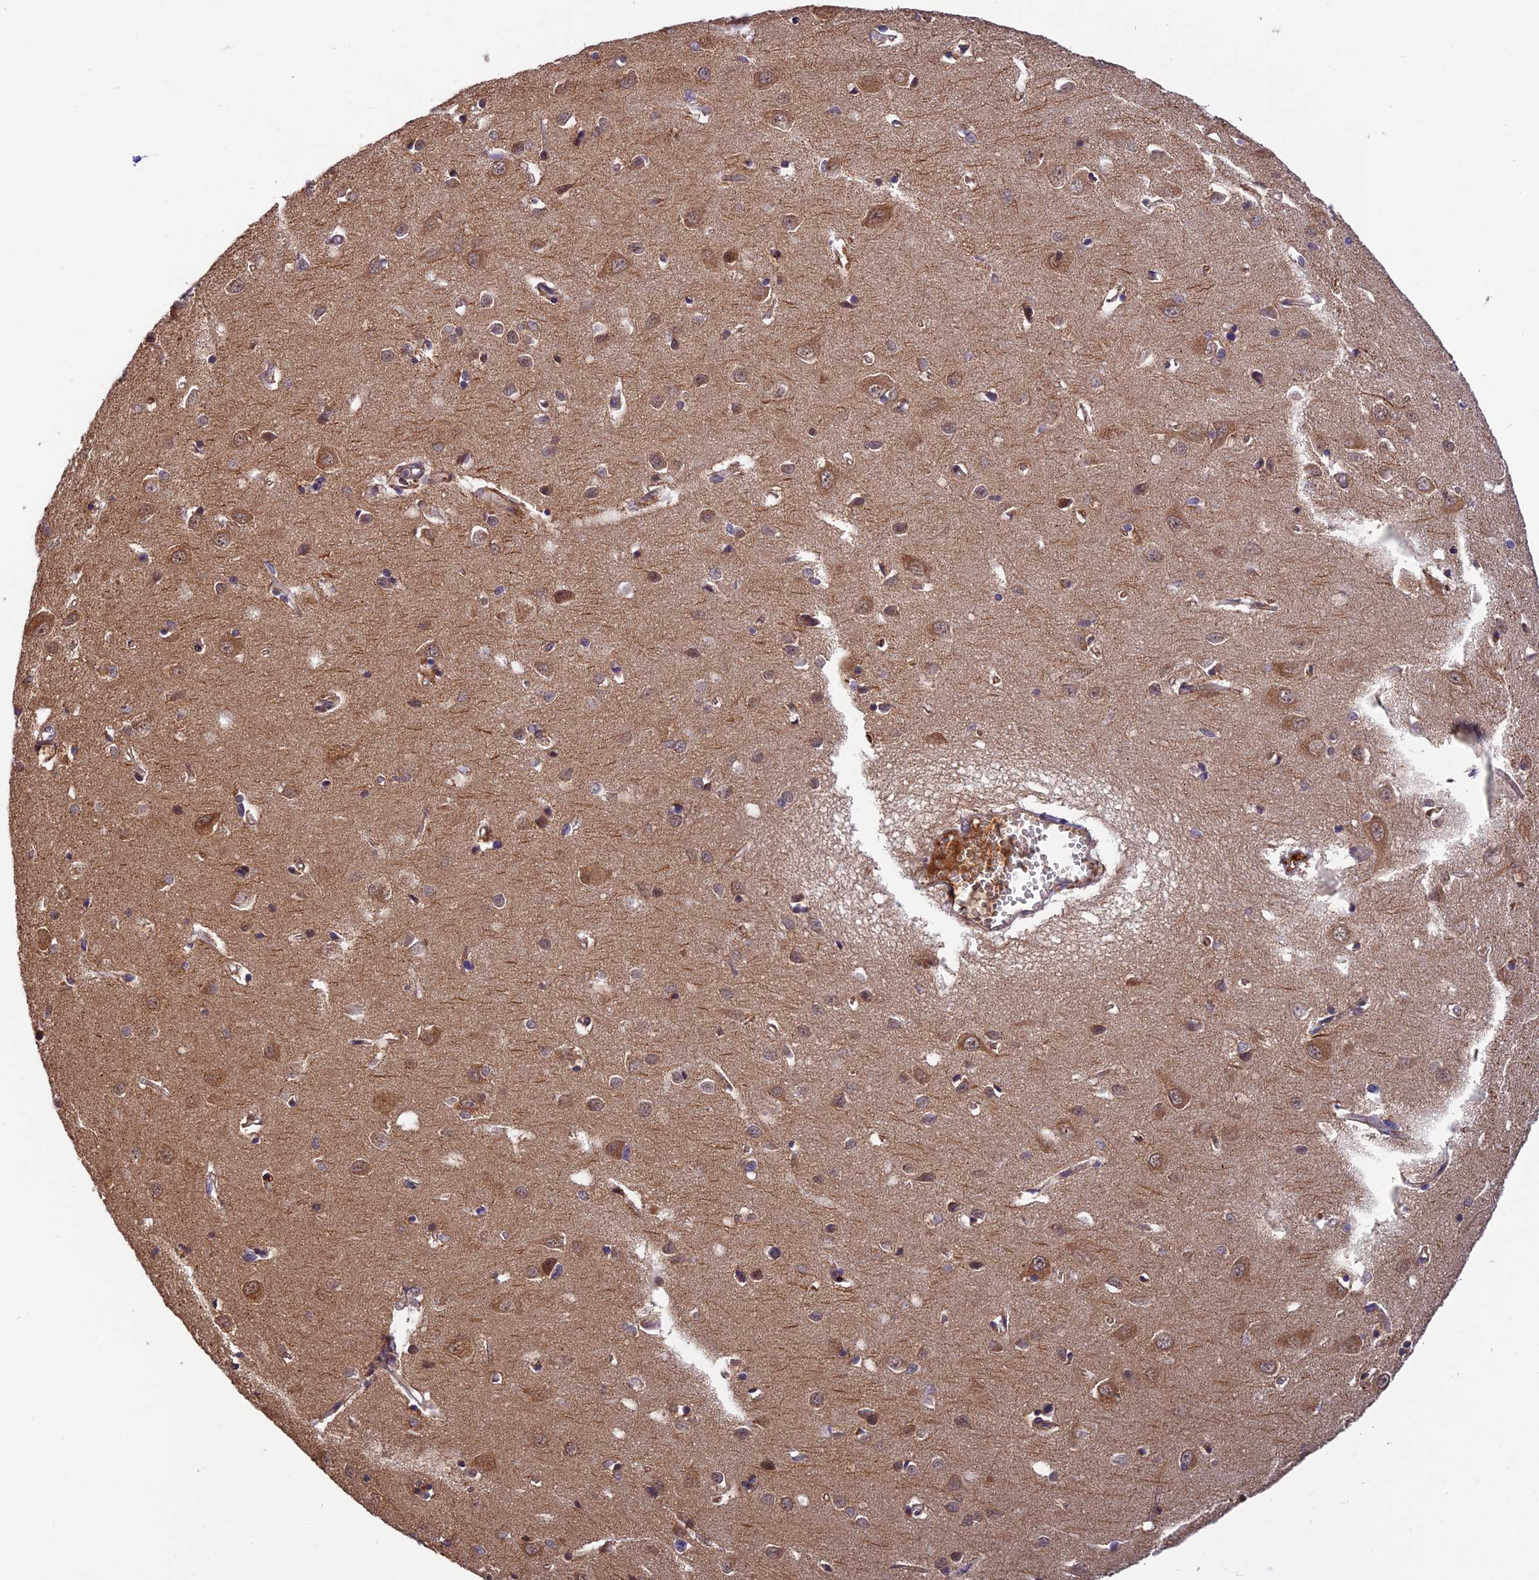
{"staining": {"intensity": "moderate", "quantity": ">75%", "location": "cytoplasmic/membranous"}, "tissue": "cerebral cortex", "cell_type": "Endothelial cells", "image_type": "normal", "snomed": [{"axis": "morphology", "description": "Normal tissue, NOS"}, {"axis": "topography", "description": "Cerebral cortex"}], "caption": "Endothelial cells exhibit moderate cytoplasmic/membranous positivity in approximately >75% of cells in benign cerebral cortex. Immunohistochemistry (ihc) stains the protein of interest in brown and the nuclei are stained blue.", "gene": "MNS1", "patient": {"sex": "female", "age": 64}}